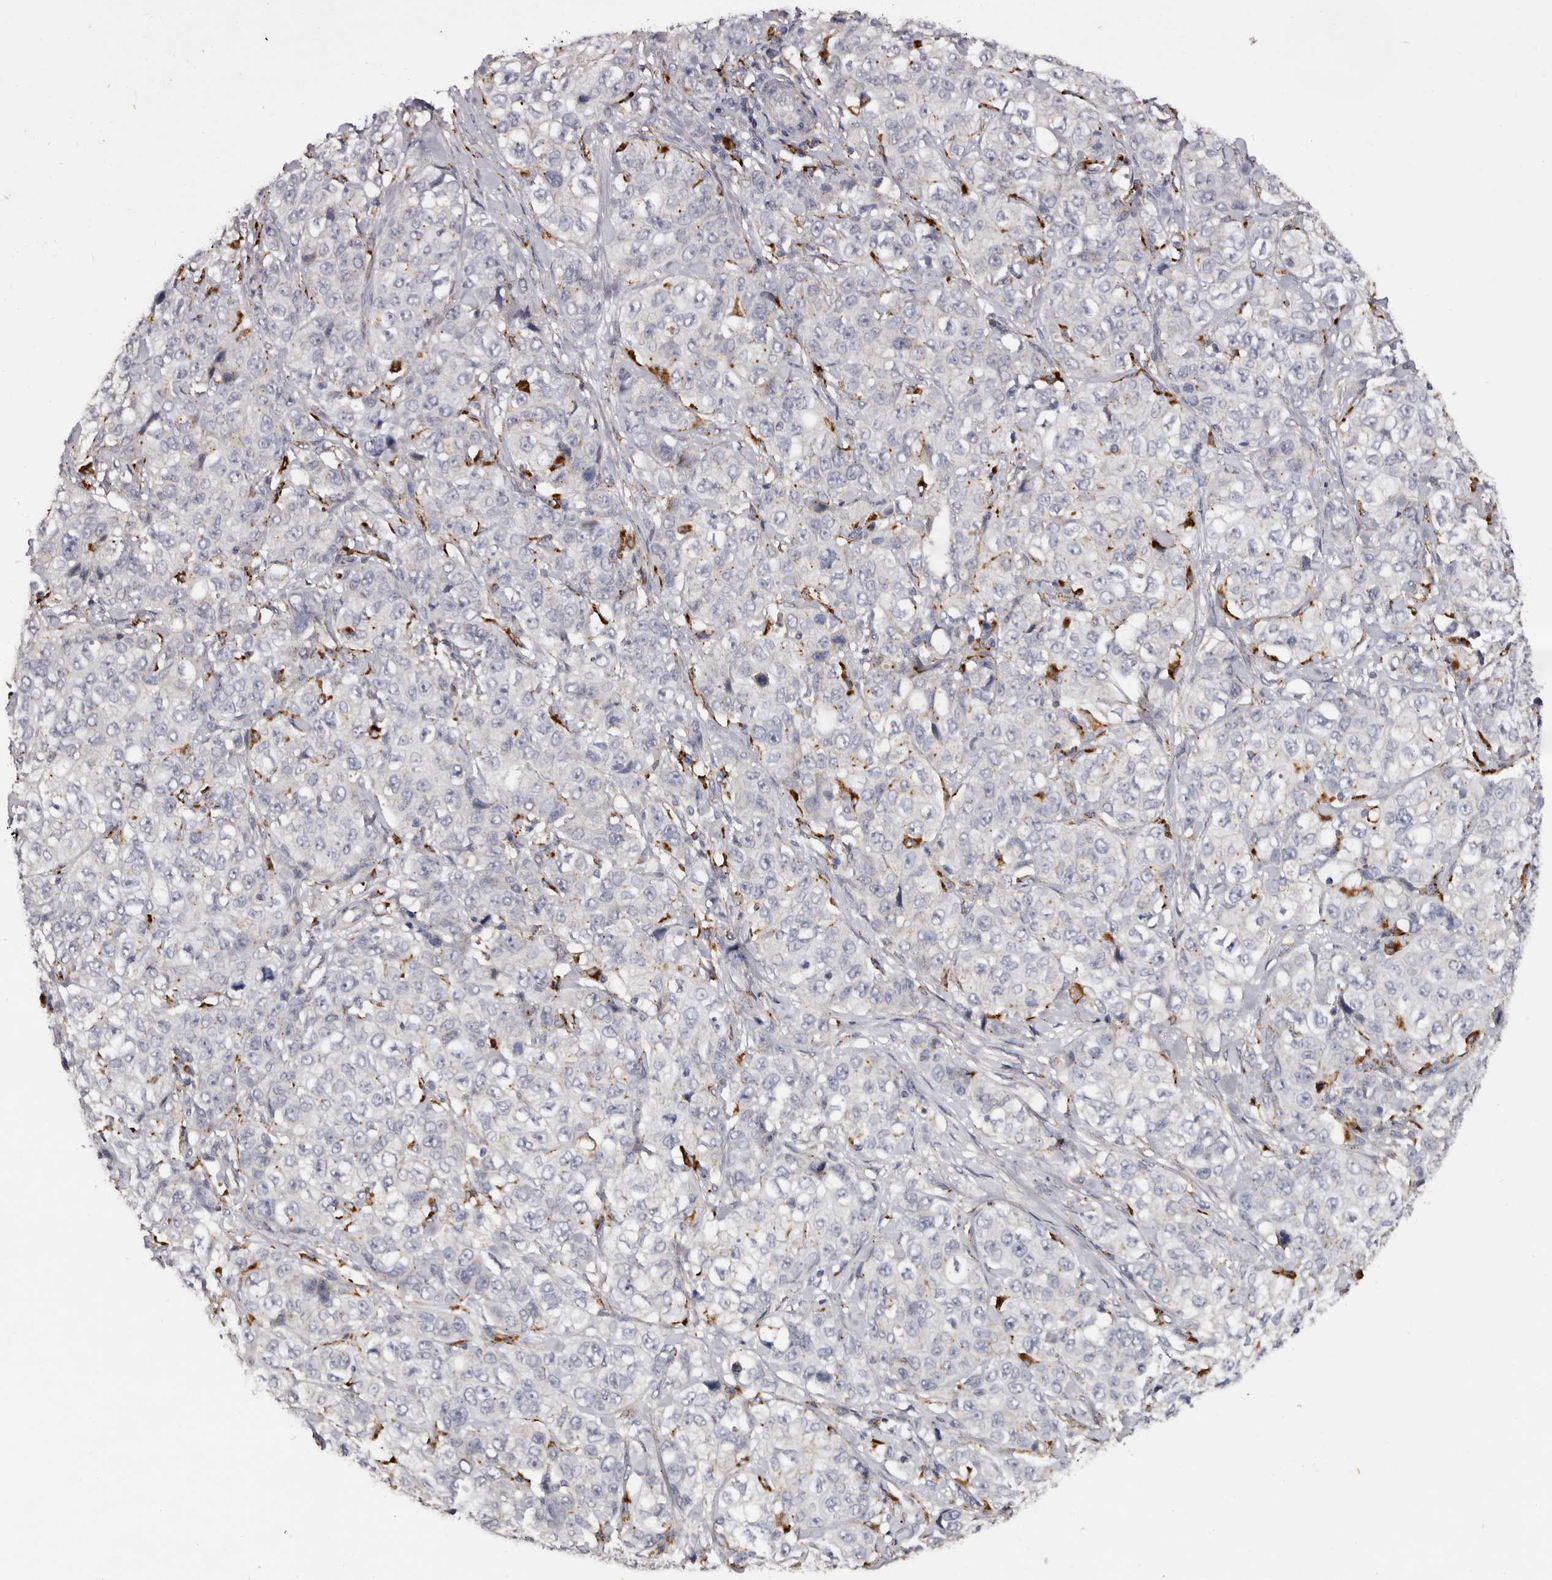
{"staining": {"intensity": "negative", "quantity": "none", "location": "none"}, "tissue": "stomach cancer", "cell_type": "Tumor cells", "image_type": "cancer", "snomed": [{"axis": "morphology", "description": "Adenocarcinoma, NOS"}, {"axis": "topography", "description": "Stomach"}], "caption": "A histopathology image of stomach cancer stained for a protein shows no brown staining in tumor cells.", "gene": "DAP", "patient": {"sex": "male", "age": 48}}